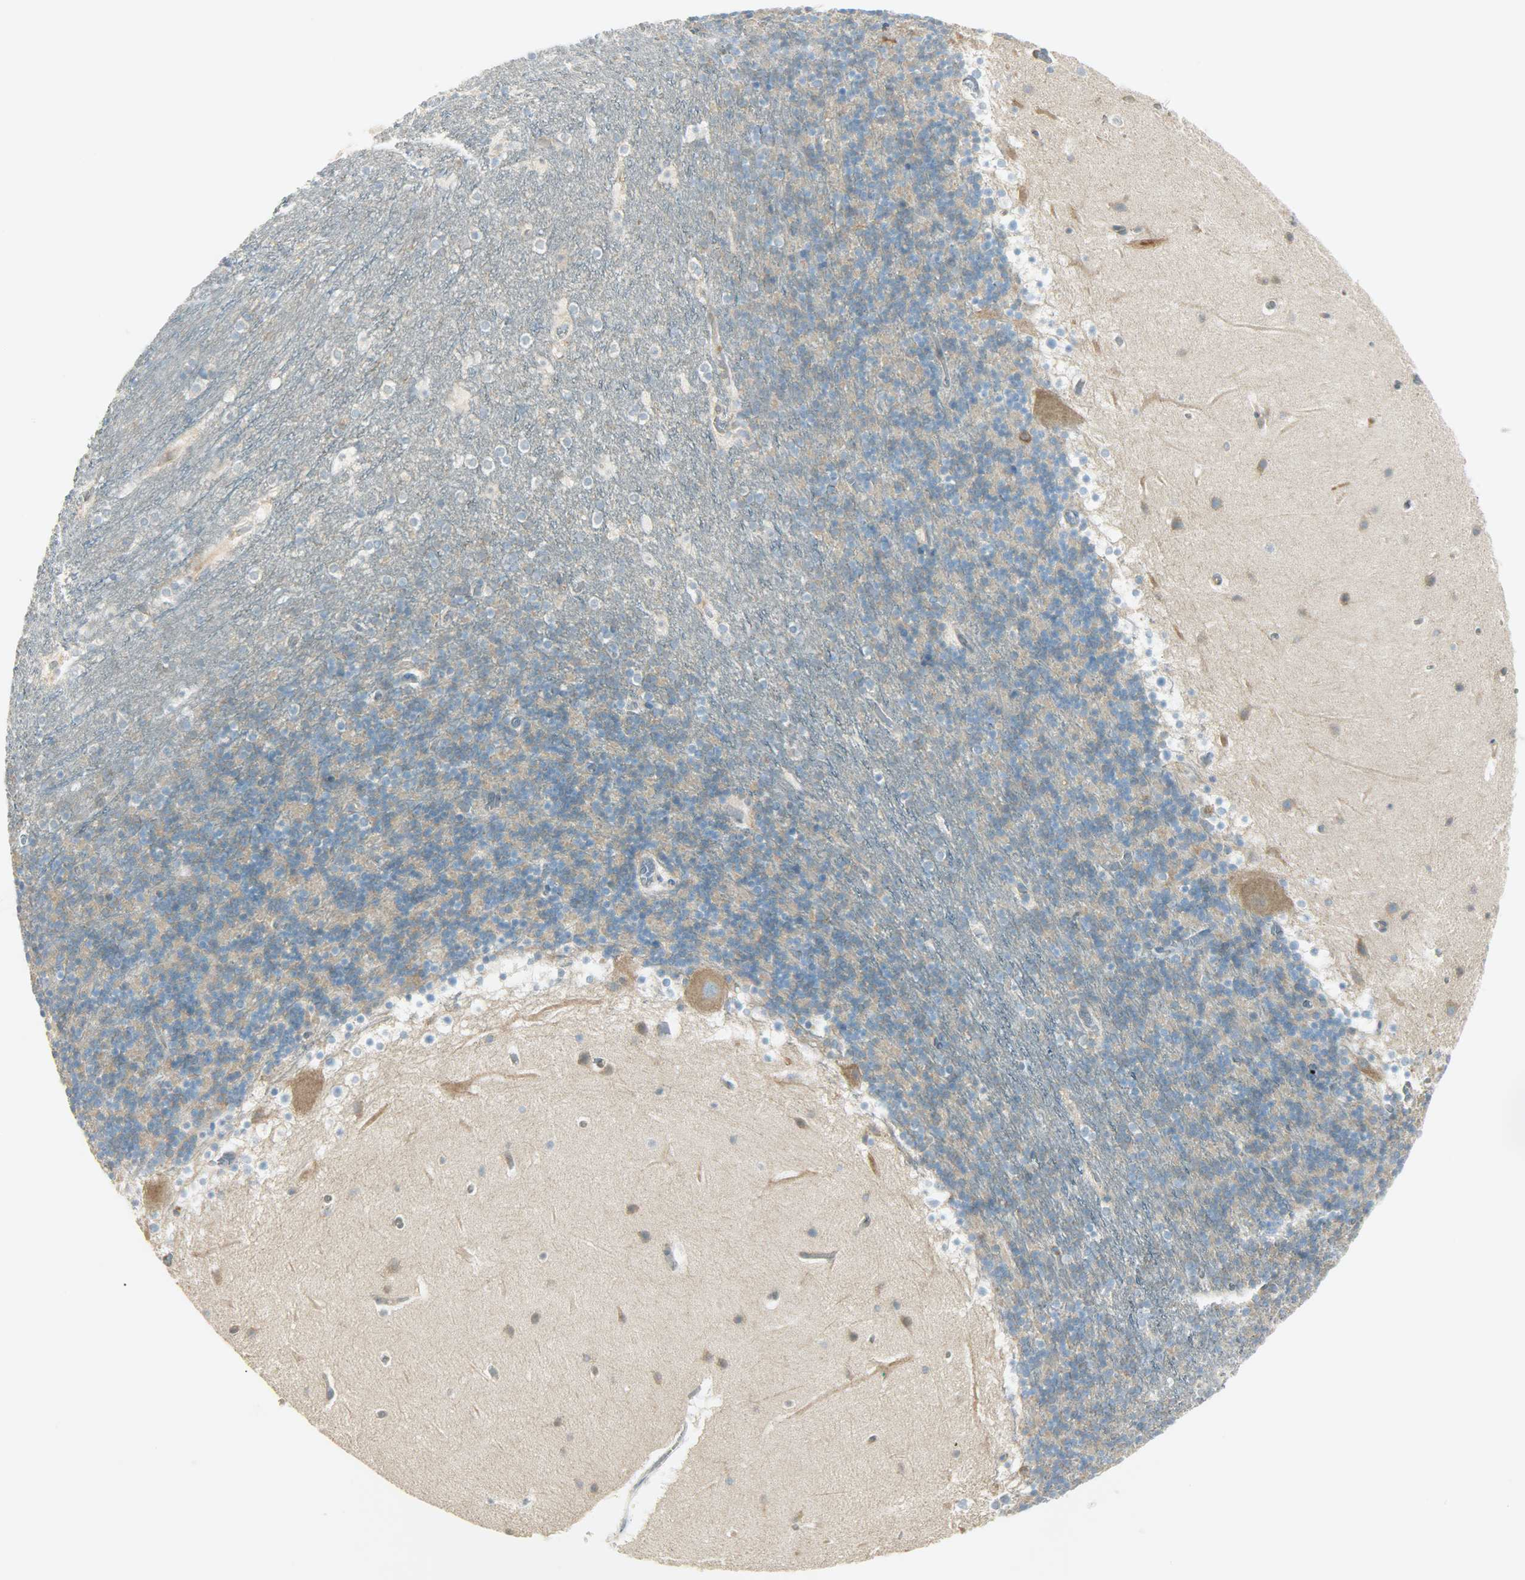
{"staining": {"intensity": "moderate", "quantity": ">75%", "location": "cytoplasmic/membranous"}, "tissue": "cerebellum", "cell_type": "Cells in granular layer", "image_type": "normal", "snomed": [{"axis": "morphology", "description": "Normal tissue, NOS"}, {"axis": "topography", "description": "Cerebellum"}], "caption": "Cells in granular layer display medium levels of moderate cytoplasmic/membranous positivity in about >75% of cells in benign human cerebellum. (DAB IHC, brown staining for protein, blue staining for nuclei).", "gene": "TSC22D2", "patient": {"sex": "male", "age": 45}}